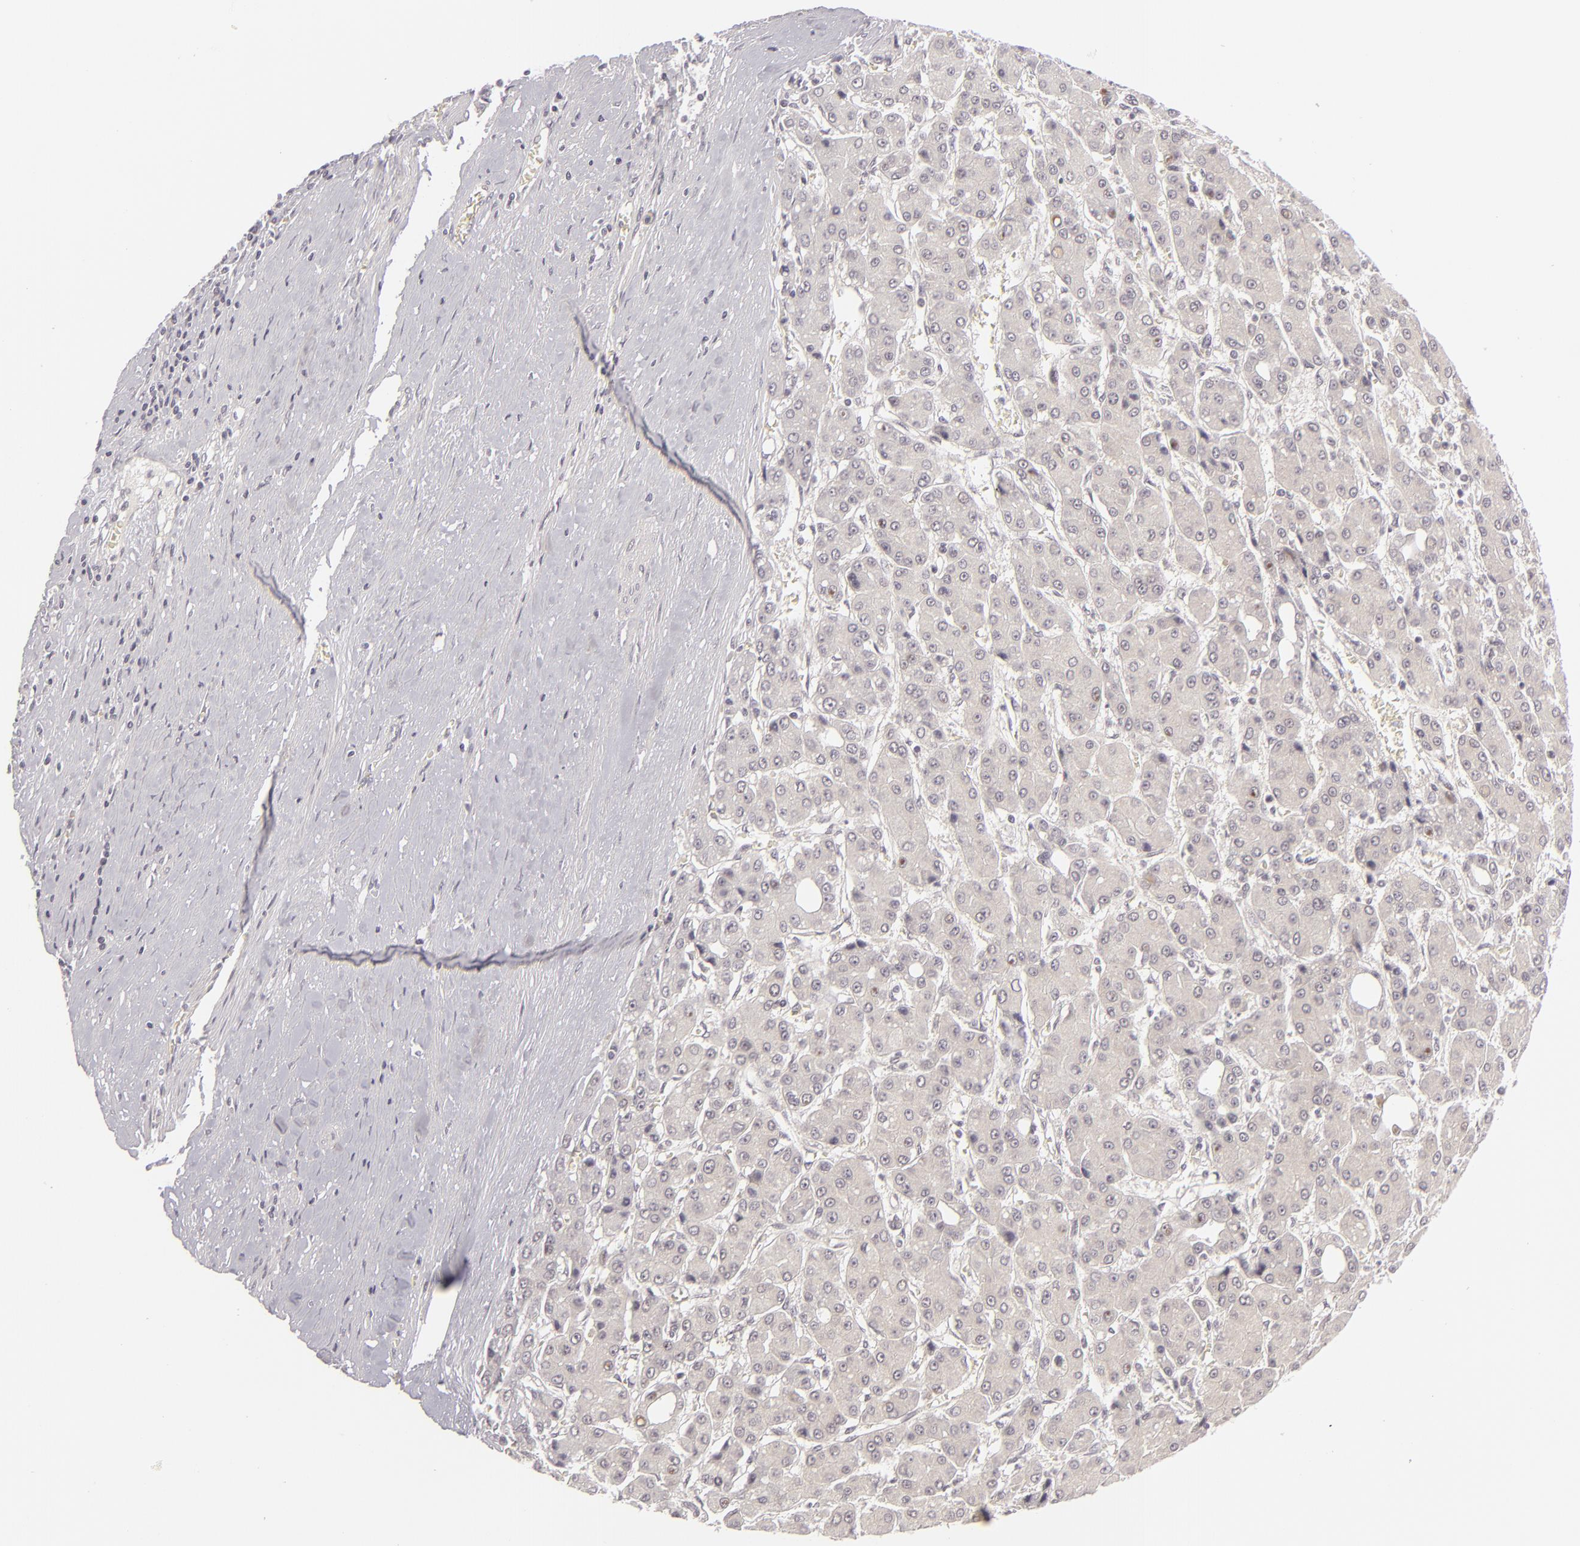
{"staining": {"intensity": "negative", "quantity": "none", "location": "none"}, "tissue": "liver cancer", "cell_type": "Tumor cells", "image_type": "cancer", "snomed": [{"axis": "morphology", "description": "Carcinoma, Hepatocellular, NOS"}, {"axis": "topography", "description": "Liver"}], "caption": "Histopathology image shows no significant protein staining in tumor cells of liver cancer.", "gene": "DLG3", "patient": {"sex": "male", "age": 69}}